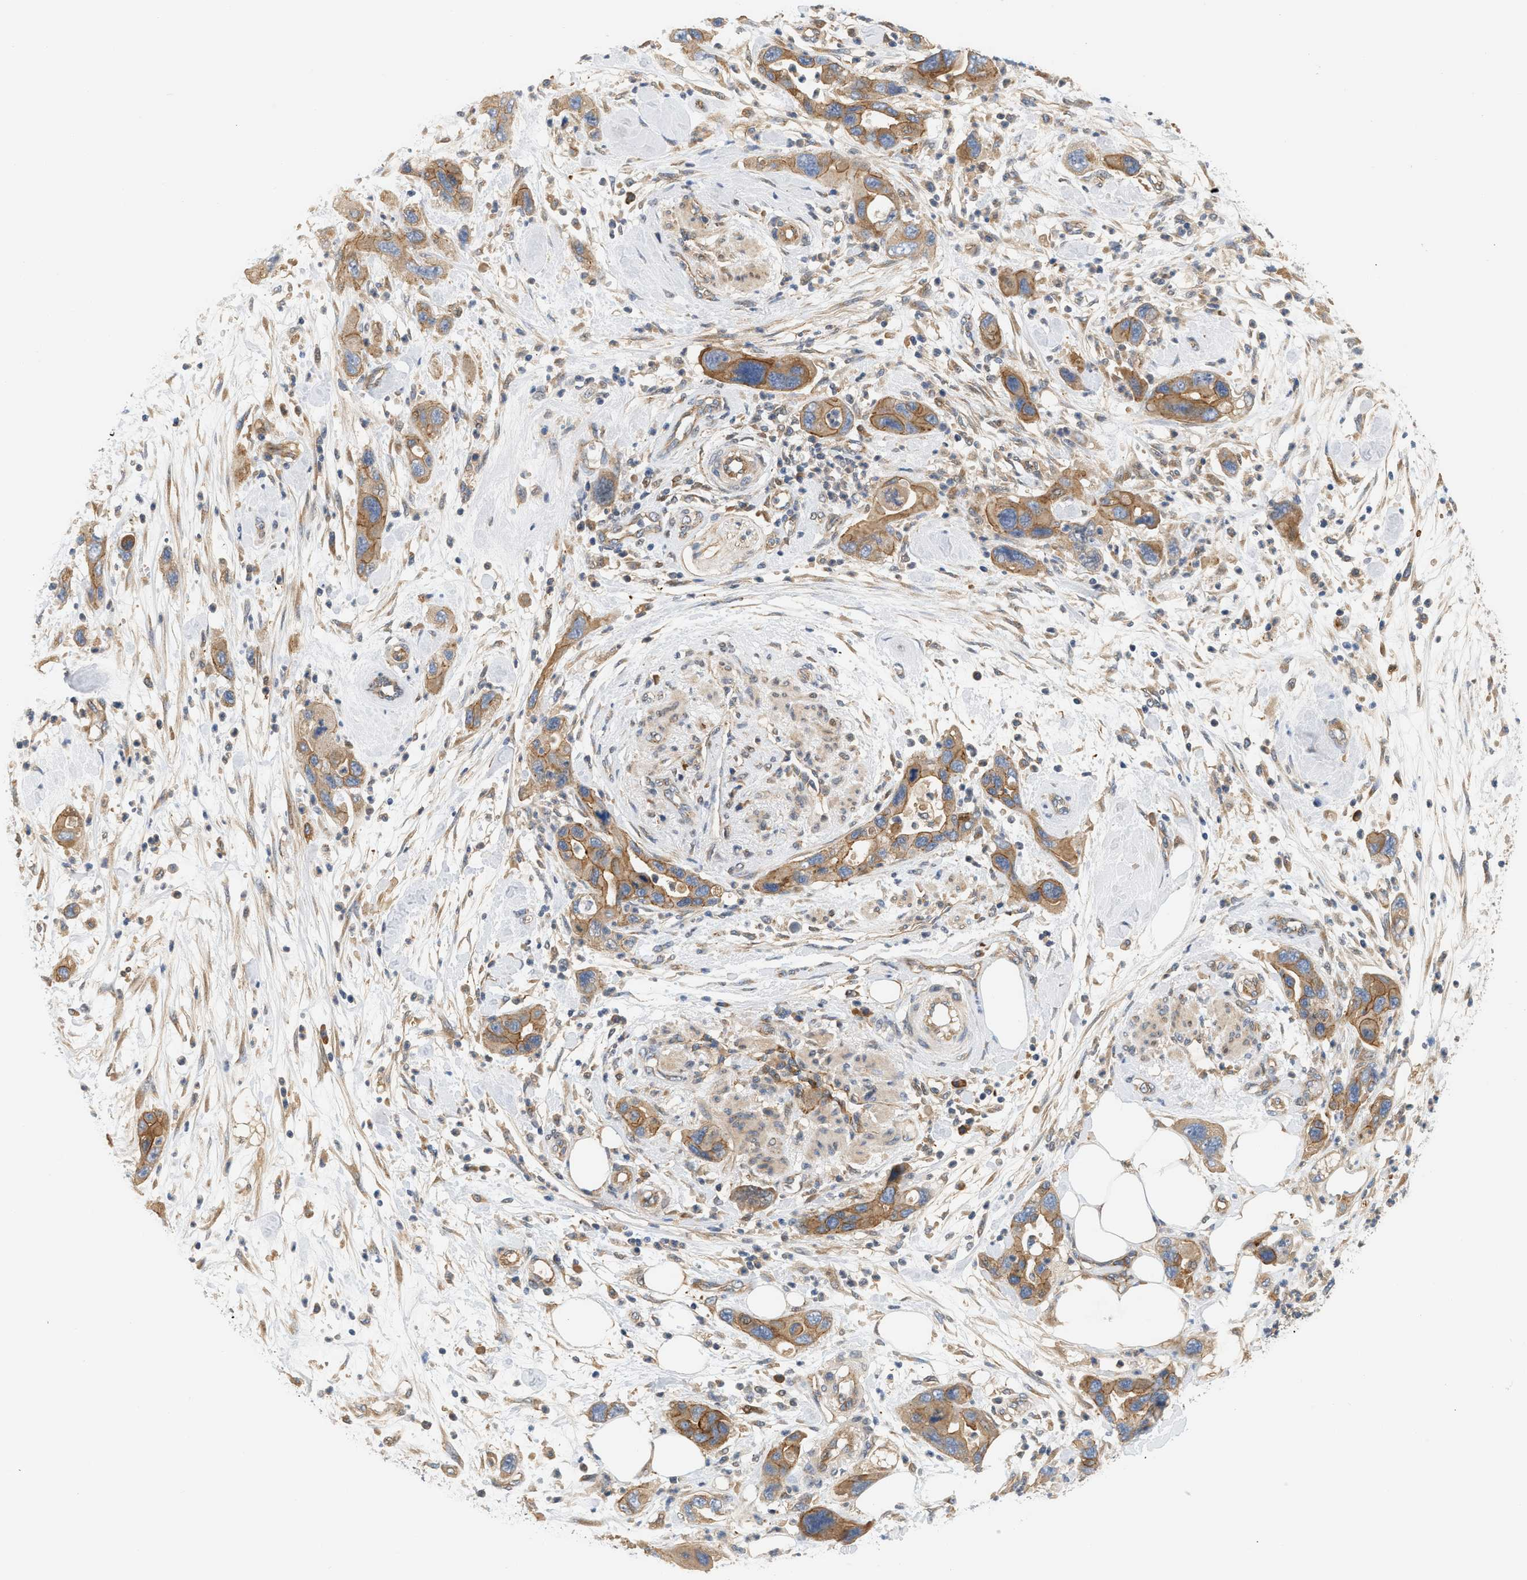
{"staining": {"intensity": "moderate", "quantity": ">75%", "location": "cytoplasmic/membranous"}, "tissue": "pancreatic cancer", "cell_type": "Tumor cells", "image_type": "cancer", "snomed": [{"axis": "morphology", "description": "Normal tissue, NOS"}, {"axis": "morphology", "description": "Adenocarcinoma, NOS"}, {"axis": "topography", "description": "Pancreas"}], "caption": "Immunohistochemical staining of pancreatic adenocarcinoma reveals medium levels of moderate cytoplasmic/membranous protein staining in approximately >75% of tumor cells.", "gene": "CTXN1", "patient": {"sex": "female", "age": 71}}